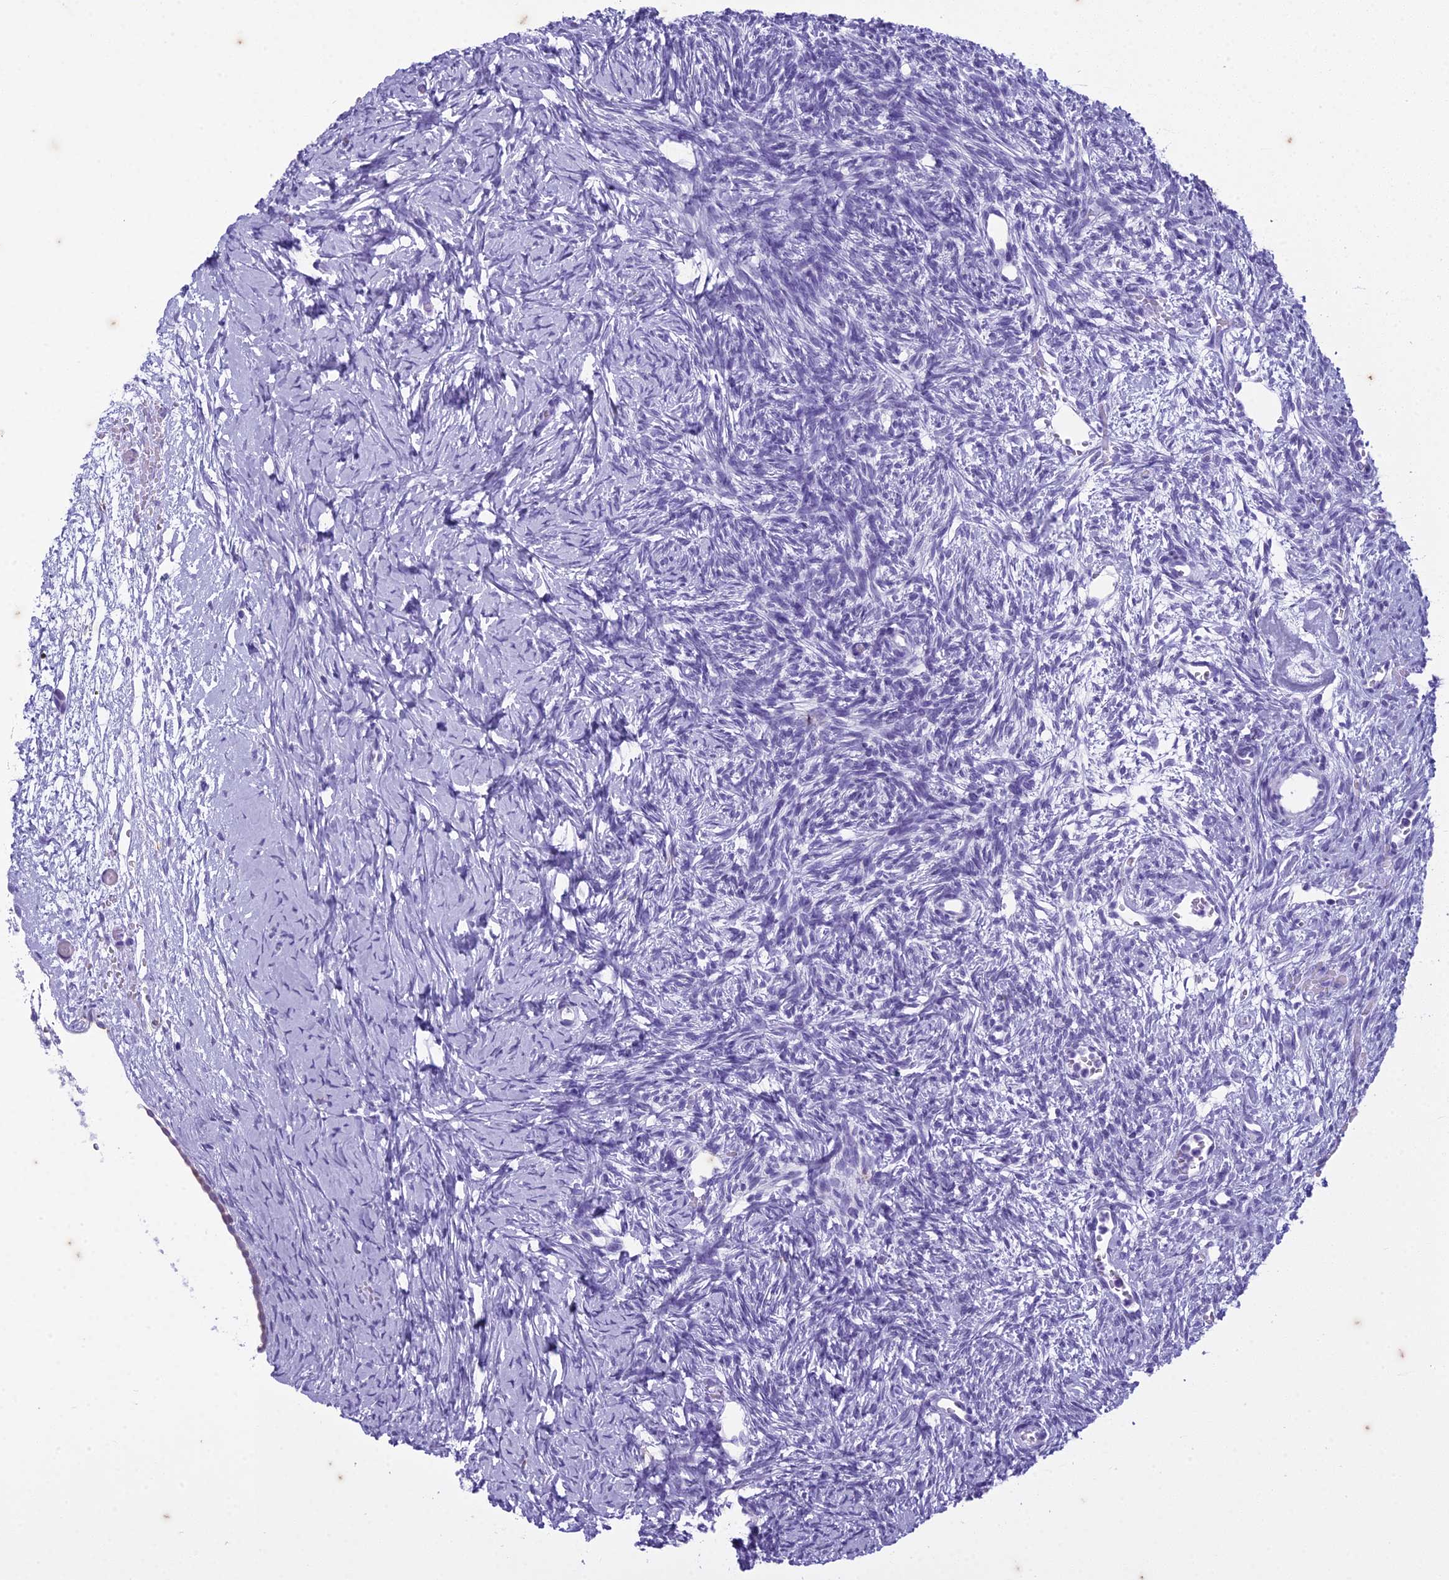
{"staining": {"intensity": "negative", "quantity": "none", "location": "none"}, "tissue": "ovary", "cell_type": "Ovarian stroma cells", "image_type": "normal", "snomed": [{"axis": "morphology", "description": "Normal tissue, NOS"}, {"axis": "topography", "description": "Ovary"}], "caption": "An IHC photomicrograph of unremarkable ovary is shown. There is no staining in ovarian stroma cells of ovary.", "gene": "HMGB4", "patient": {"sex": "female", "age": 39}}